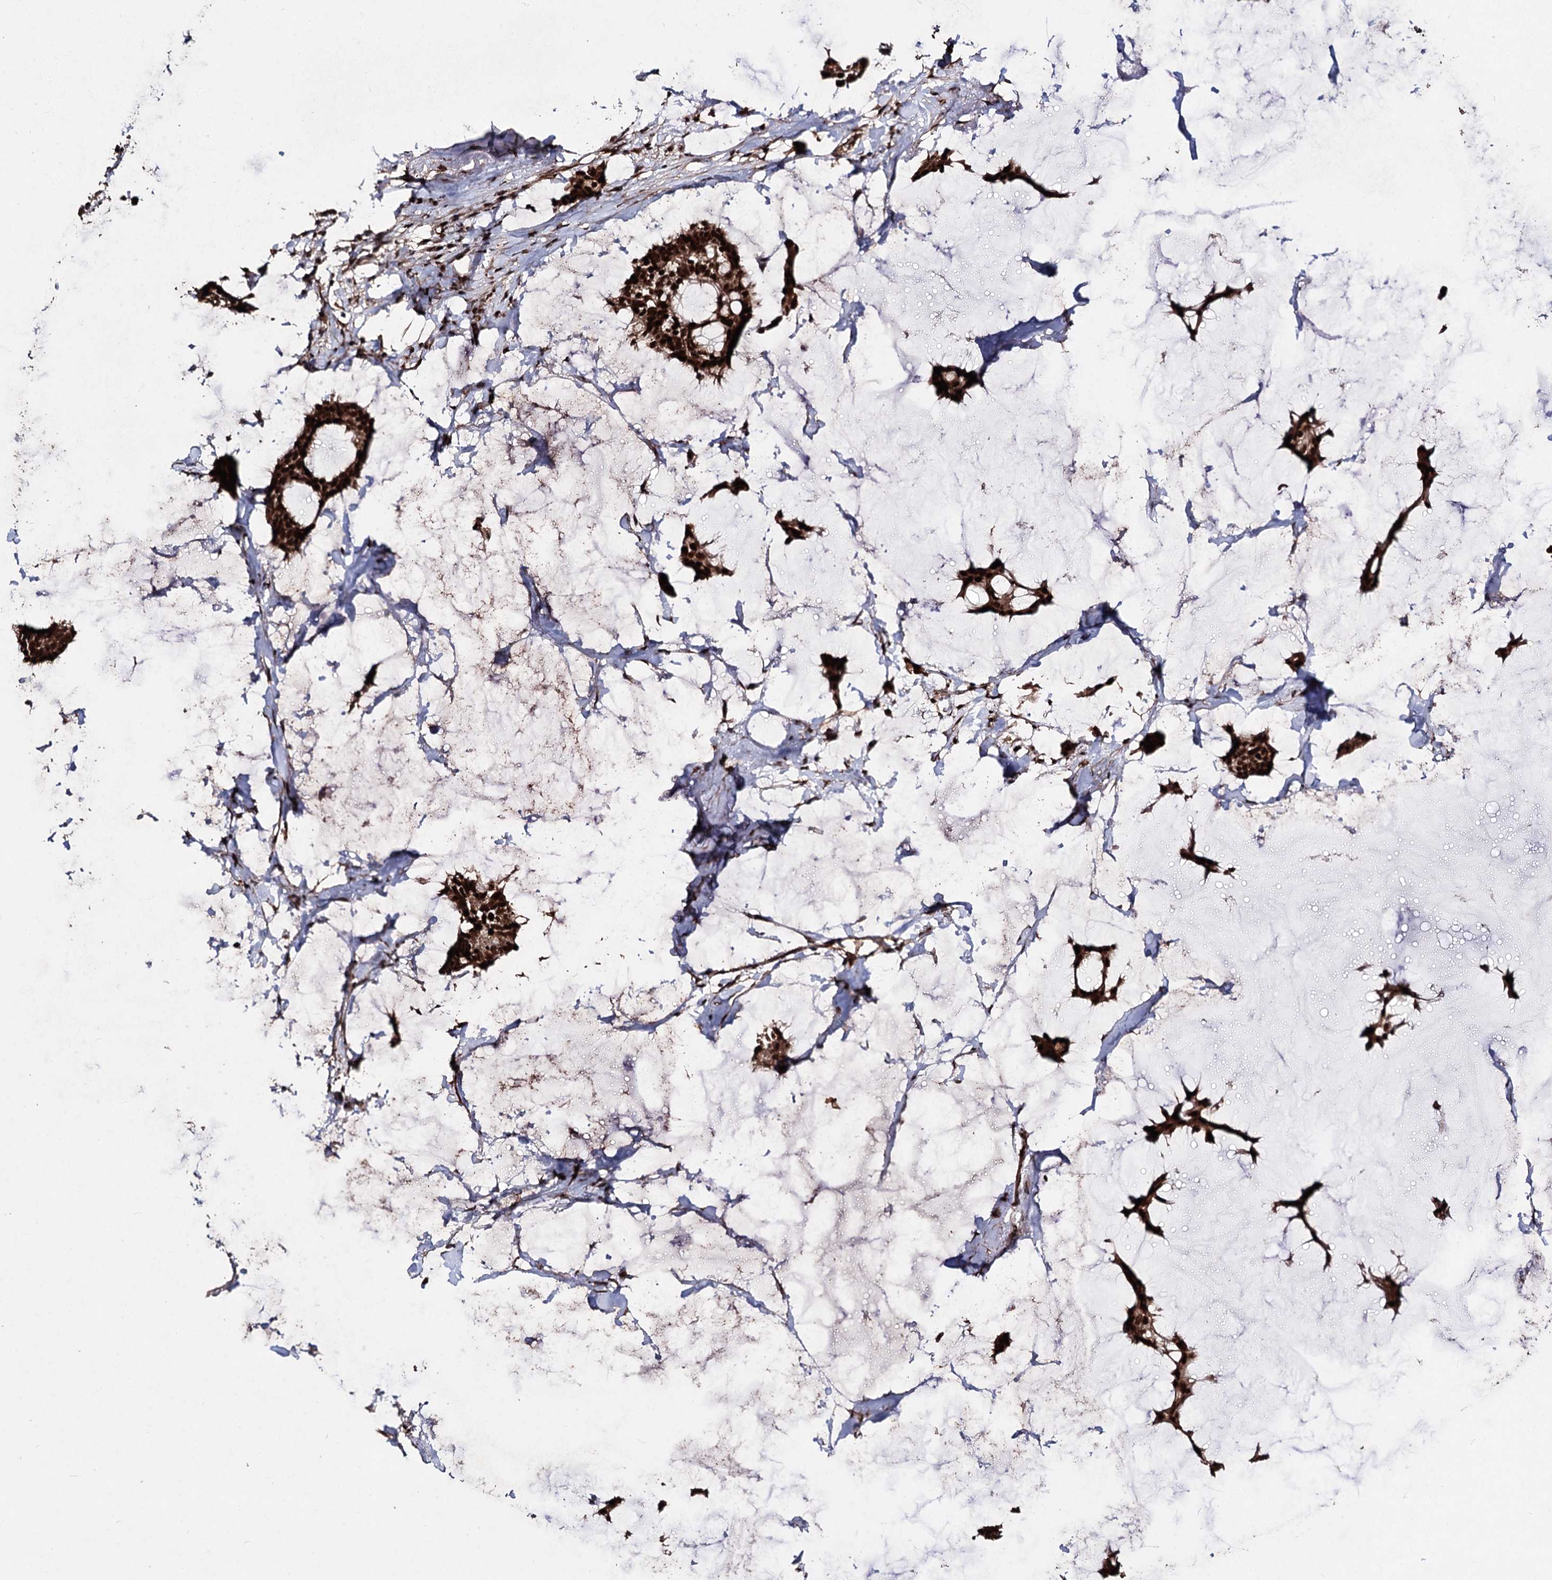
{"staining": {"intensity": "strong", "quantity": ">75%", "location": "cytoplasmic/membranous,nuclear"}, "tissue": "breast cancer", "cell_type": "Tumor cells", "image_type": "cancer", "snomed": [{"axis": "morphology", "description": "Duct carcinoma"}, {"axis": "topography", "description": "Breast"}], "caption": "Breast intraductal carcinoma stained for a protein reveals strong cytoplasmic/membranous and nuclear positivity in tumor cells.", "gene": "U2SURP", "patient": {"sex": "female", "age": 93}}